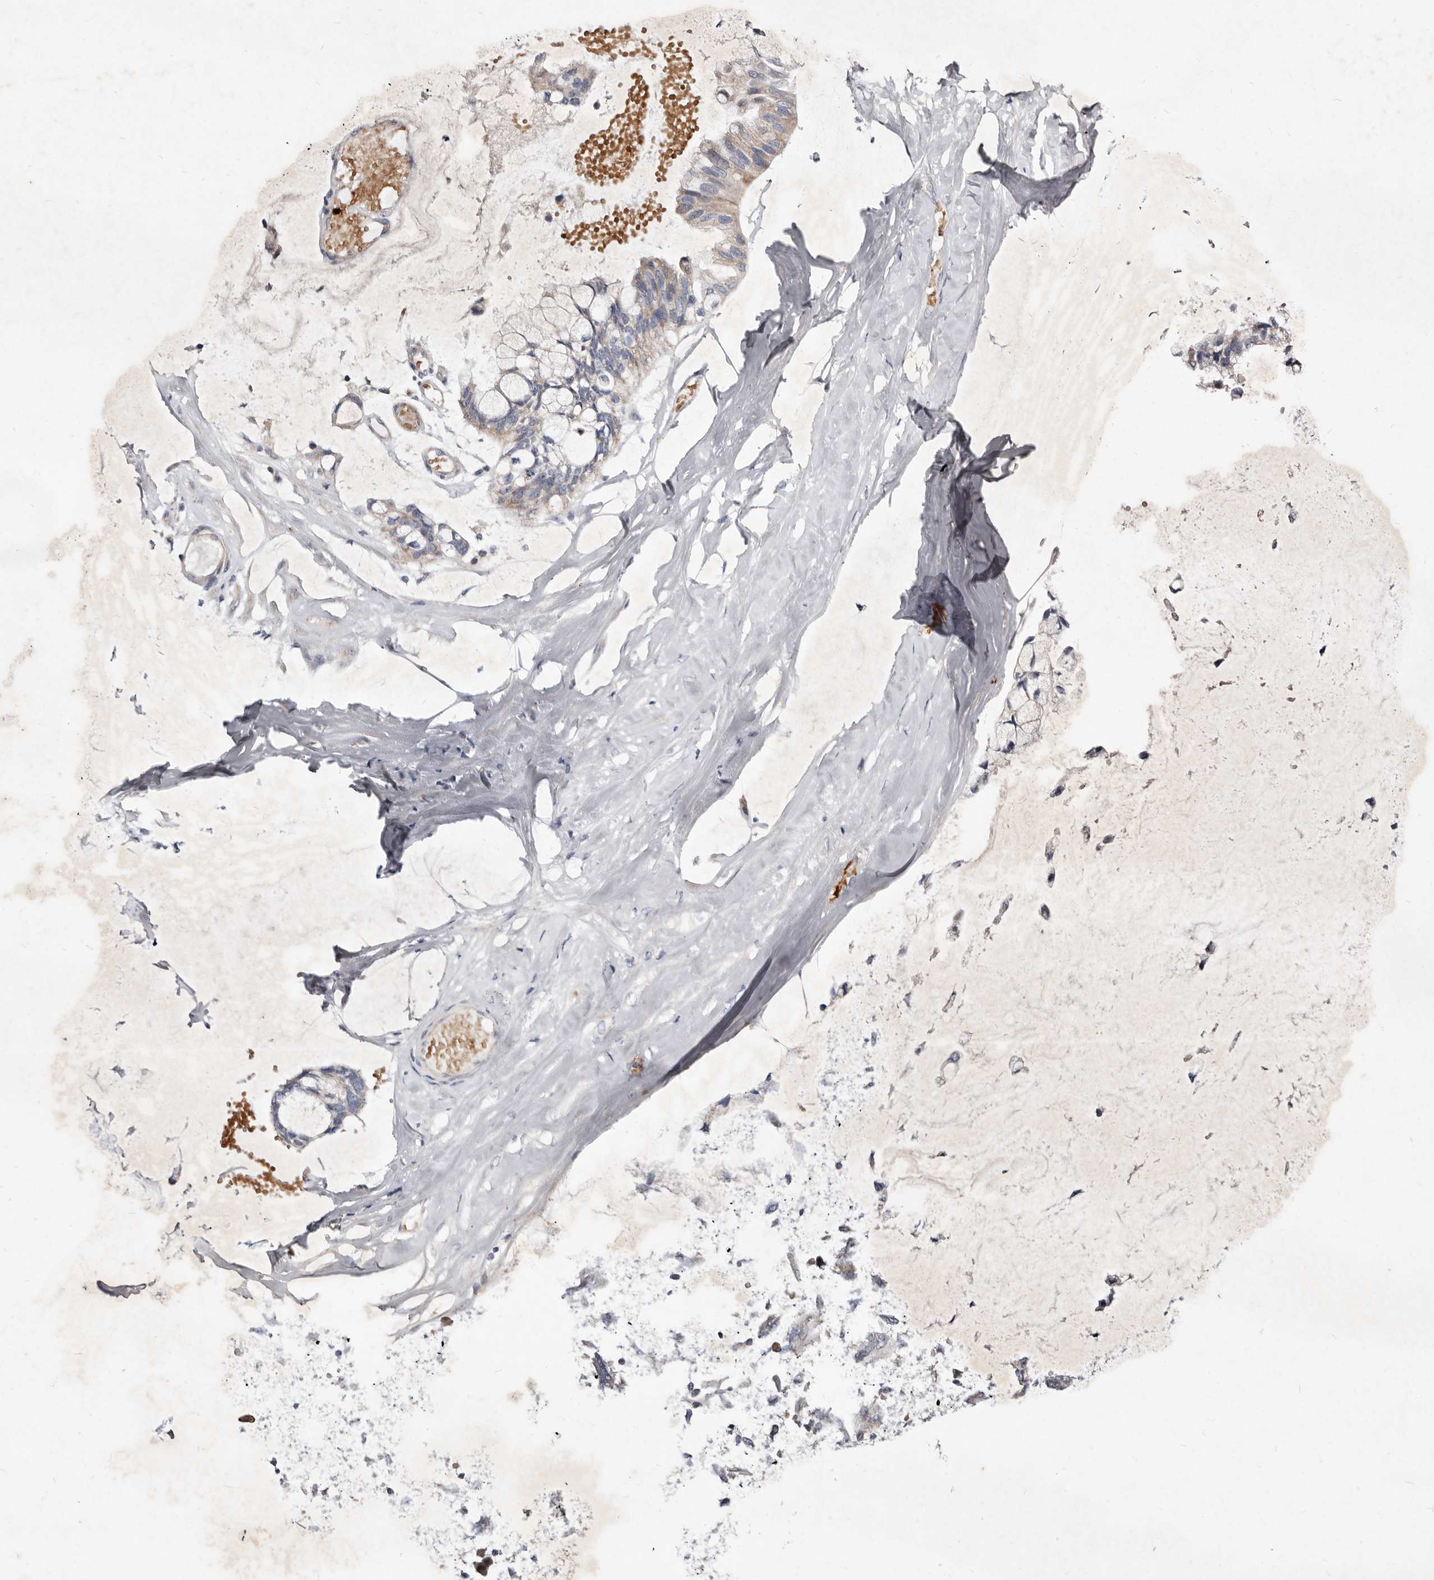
{"staining": {"intensity": "weak", "quantity": "<25%", "location": "cytoplasmic/membranous"}, "tissue": "ovarian cancer", "cell_type": "Tumor cells", "image_type": "cancer", "snomed": [{"axis": "morphology", "description": "Cystadenocarcinoma, mucinous, NOS"}, {"axis": "topography", "description": "Ovary"}], "caption": "Human ovarian mucinous cystadenocarcinoma stained for a protein using immunohistochemistry (IHC) displays no positivity in tumor cells.", "gene": "SLC25A20", "patient": {"sex": "female", "age": 39}}